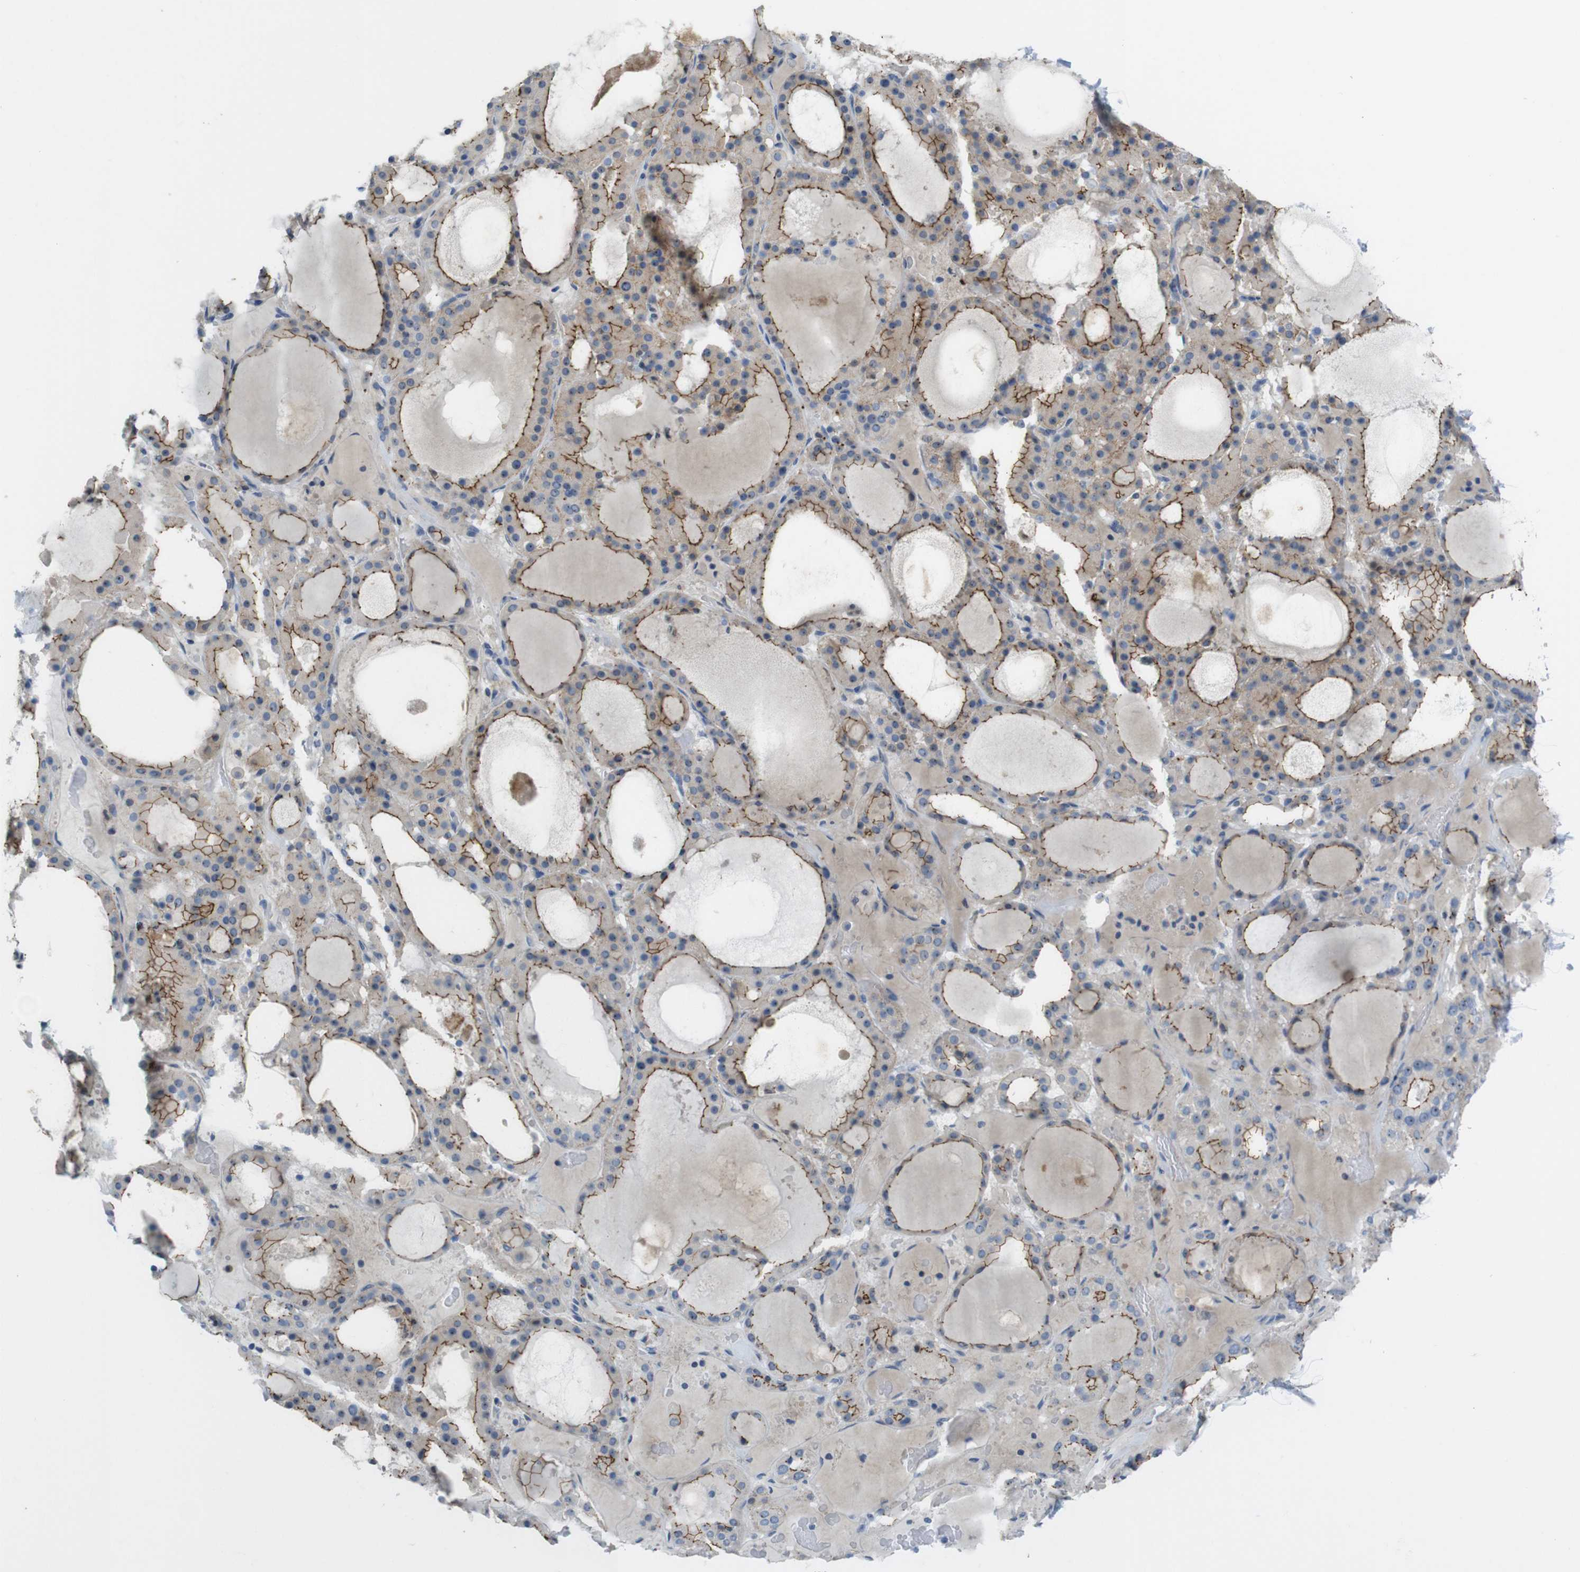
{"staining": {"intensity": "moderate", "quantity": ">75%", "location": "cytoplasmic/membranous"}, "tissue": "thyroid gland", "cell_type": "Glandular cells", "image_type": "normal", "snomed": [{"axis": "morphology", "description": "Normal tissue, NOS"}, {"axis": "morphology", "description": "Carcinoma, NOS"}, {"axis": "topography", "description": "Thyroid gland"}], "caption": "Brown immunohistochemical staining in normal human thyroid gland exhibits moderate cytoplasmic/membranous staining in about >75% of glandular cells.", "gene": "TJP3", "patient": {"sex": "female", "age": 86}}